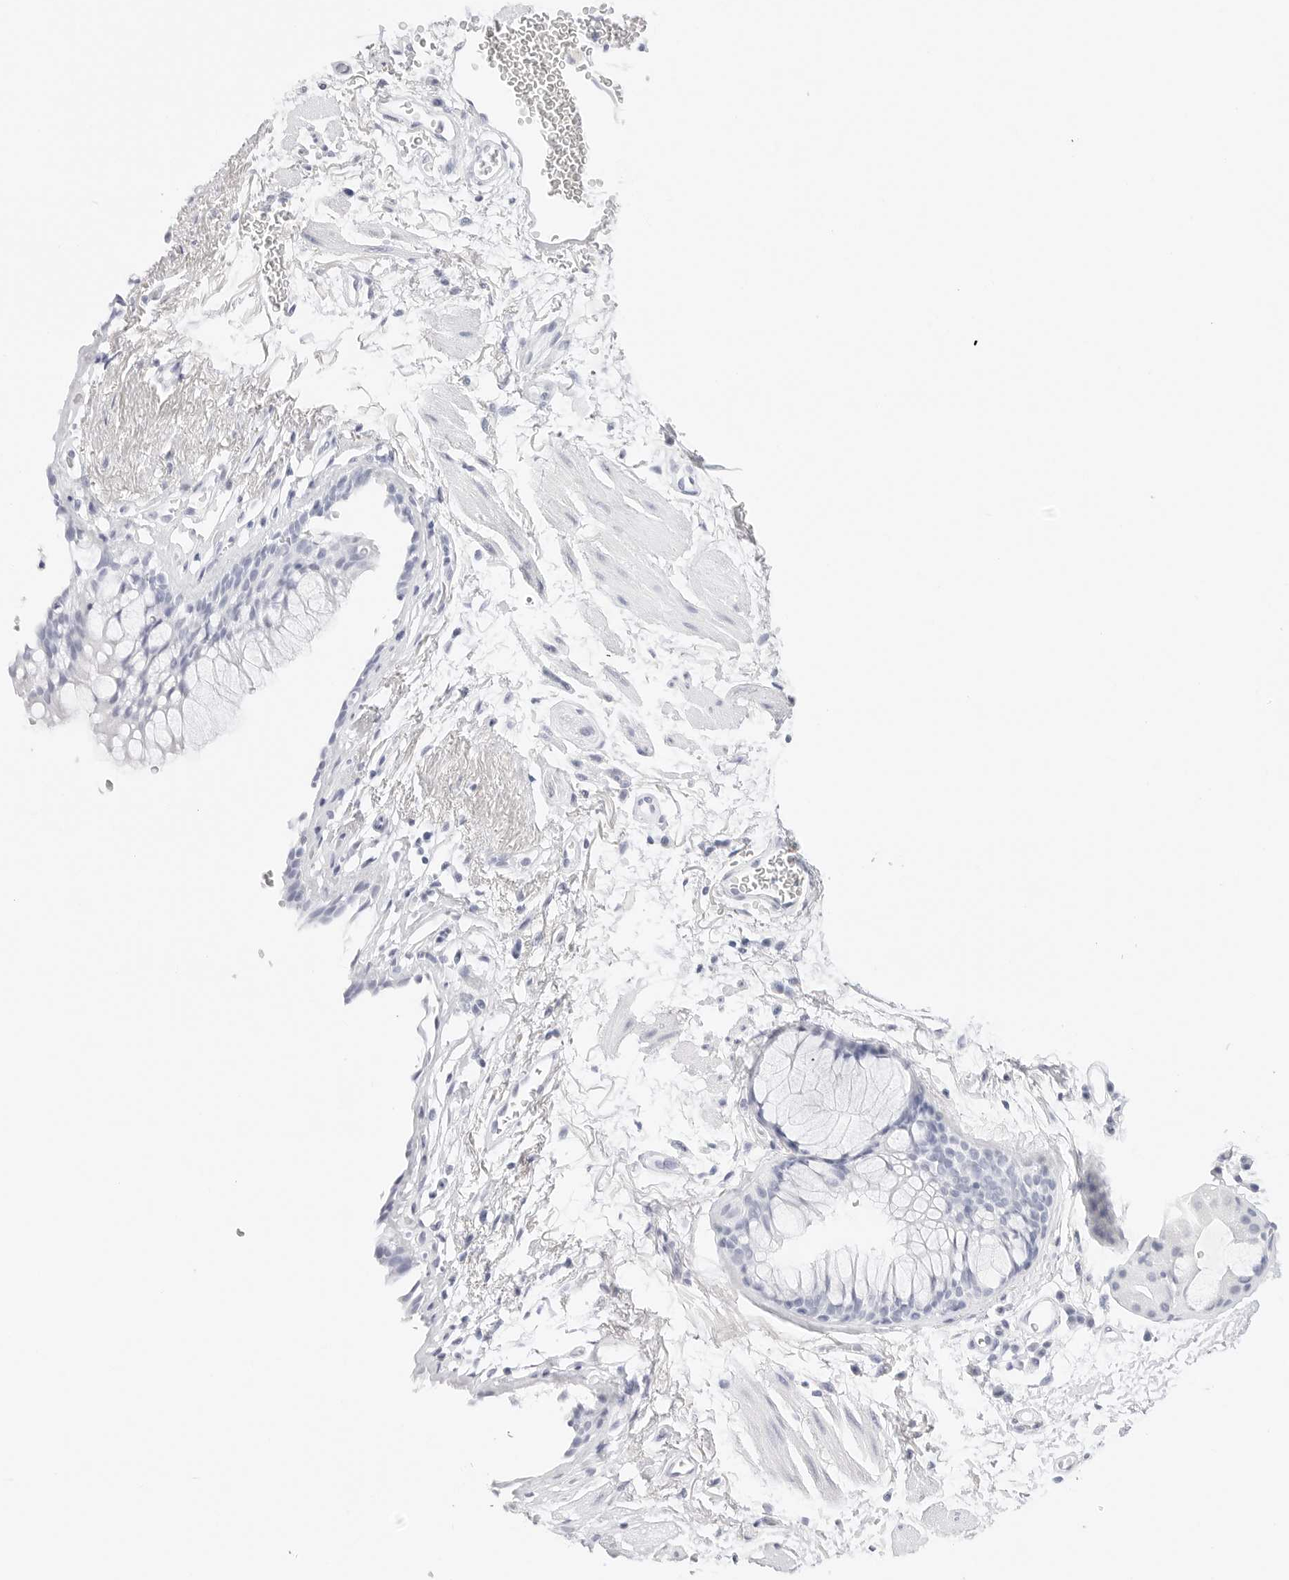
{"staining": {"intensity": "negative", "quantity": "none", "location": "none"}, "tissue": "bronchus", "cell_type": "Respiratory epithelial cells", "image_type": "normal", "snomed": [{"axis": "morphology", "description": "Normal tissue, NOS"}, {"axis": "topography", "description": "Cartilage tissue"}, {"axis": "topography", "description": "Bronchus"}], "caption": "Immunohistochemistry (IHC) of benign bronchus demonstrates no positivity in respiratory epithelial cells.", "gene": "TFF2", "patient": {"sex": "female", "age": 53}}